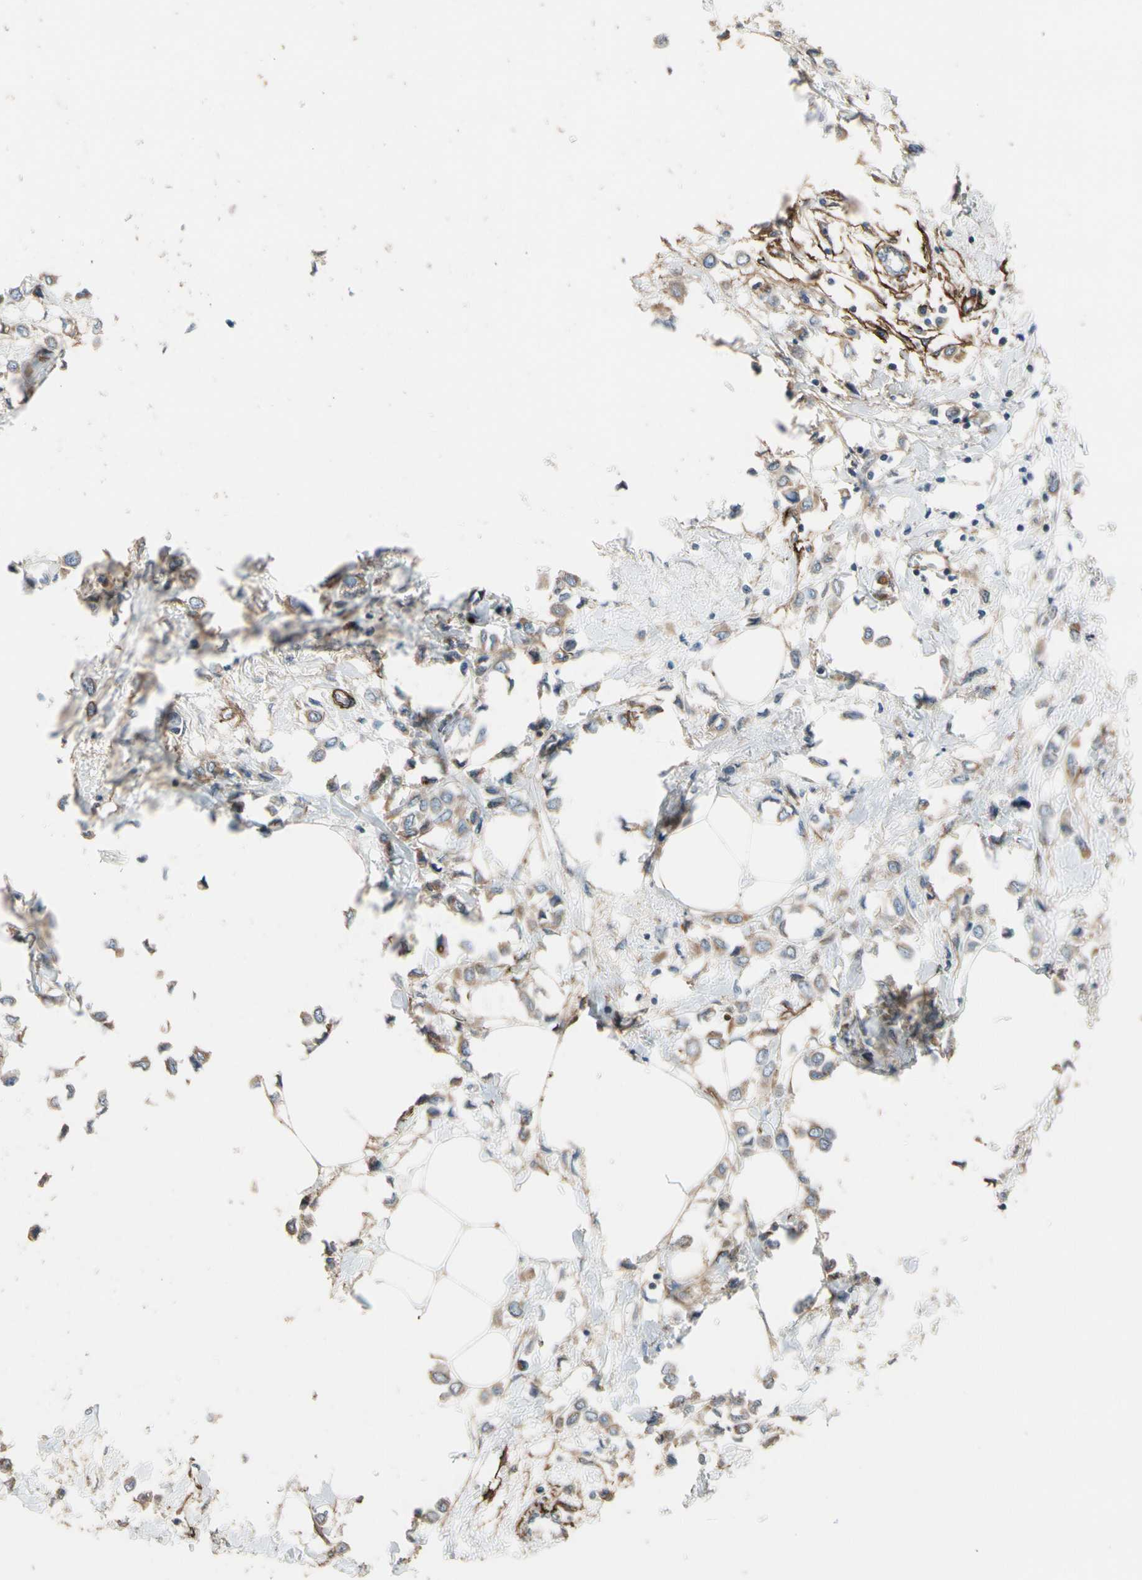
{"staining": {"intensity": "moderate", "quantity": ">75%", "location": "cytoplasmic/membranous"}, "tissue": "breast cancer", "cell_type": "Tumor cells", "image_type": "cancer", "snomed": [{"axis": "morphology", "description": "Lobular carcinoma"}, {"axis": "topography", "description": "Breast"}], "caption": "IHC of breast lobular carcinoma exhibits medium levels of moderate cytoplasmic/membranous staining in approximately >75% of tumor cells.", "gene": "SUSD2", "patient": {"sex": "female", "age": 51}}